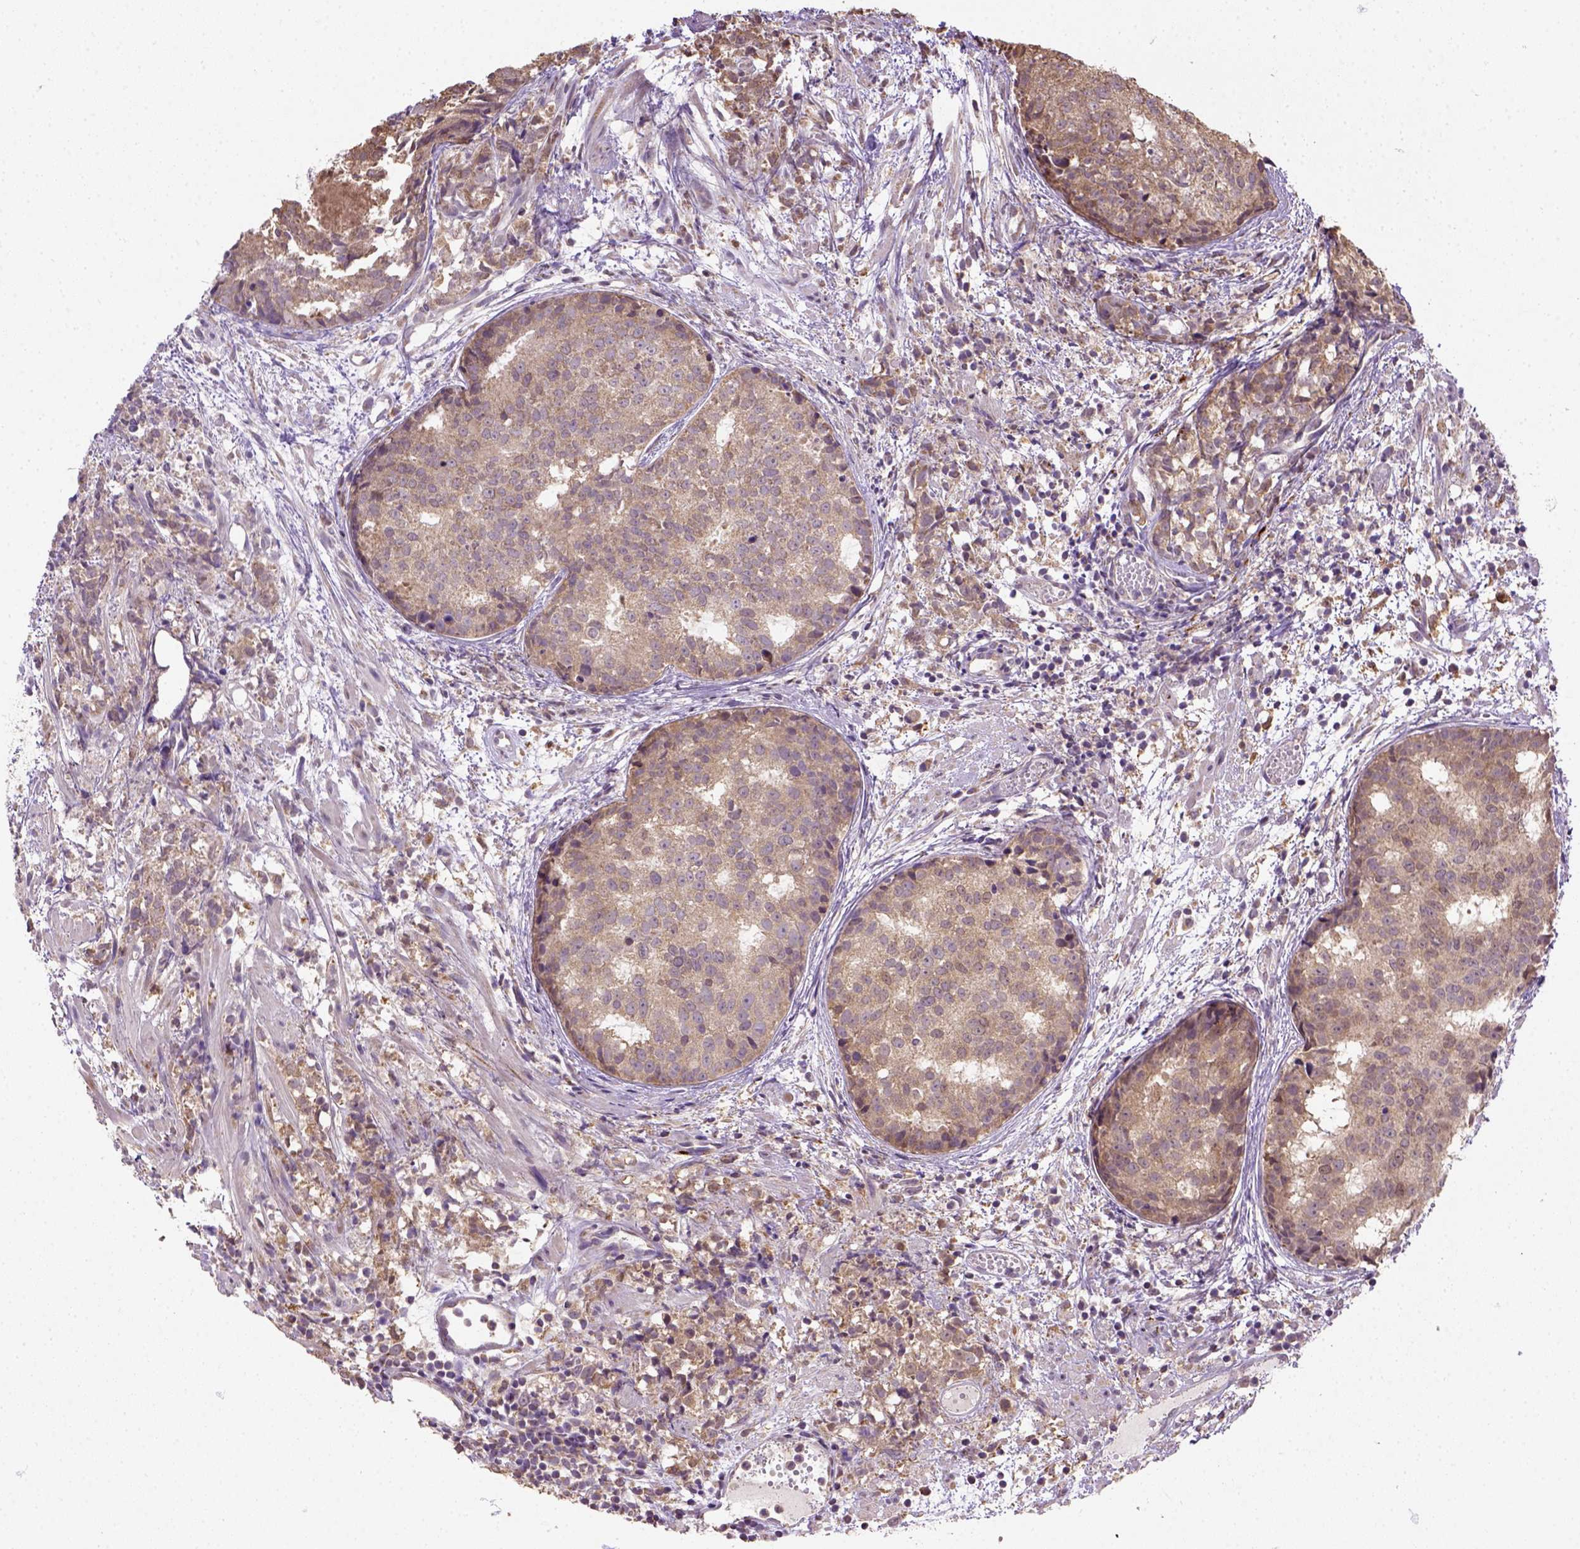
{"staining": {"intensity": "moderate", "quantity": ">75%", "location": "cytoplasmic/membranous"}, "tissue": "prostate cancer", "cell_type": "Tumor cells", "image_type": "cancer", "snomed": [{"axis": "morphology", "description": "Adenocarcinoma, High grade"}, {"axis": "topography", "description": "Prostate"}], "caption": "A brown stain shows moderate cytoplasmic/membranous staining of a protein in adenocarcinoma (high-grade) (prostate) tumor cells. The staining was performed using DAB, with brown indicating positive protein expression. Nuclei are stained blue with hematoxylin.", "gene": "NUDT10", "patient": {"sex": "male", "age": 58}}